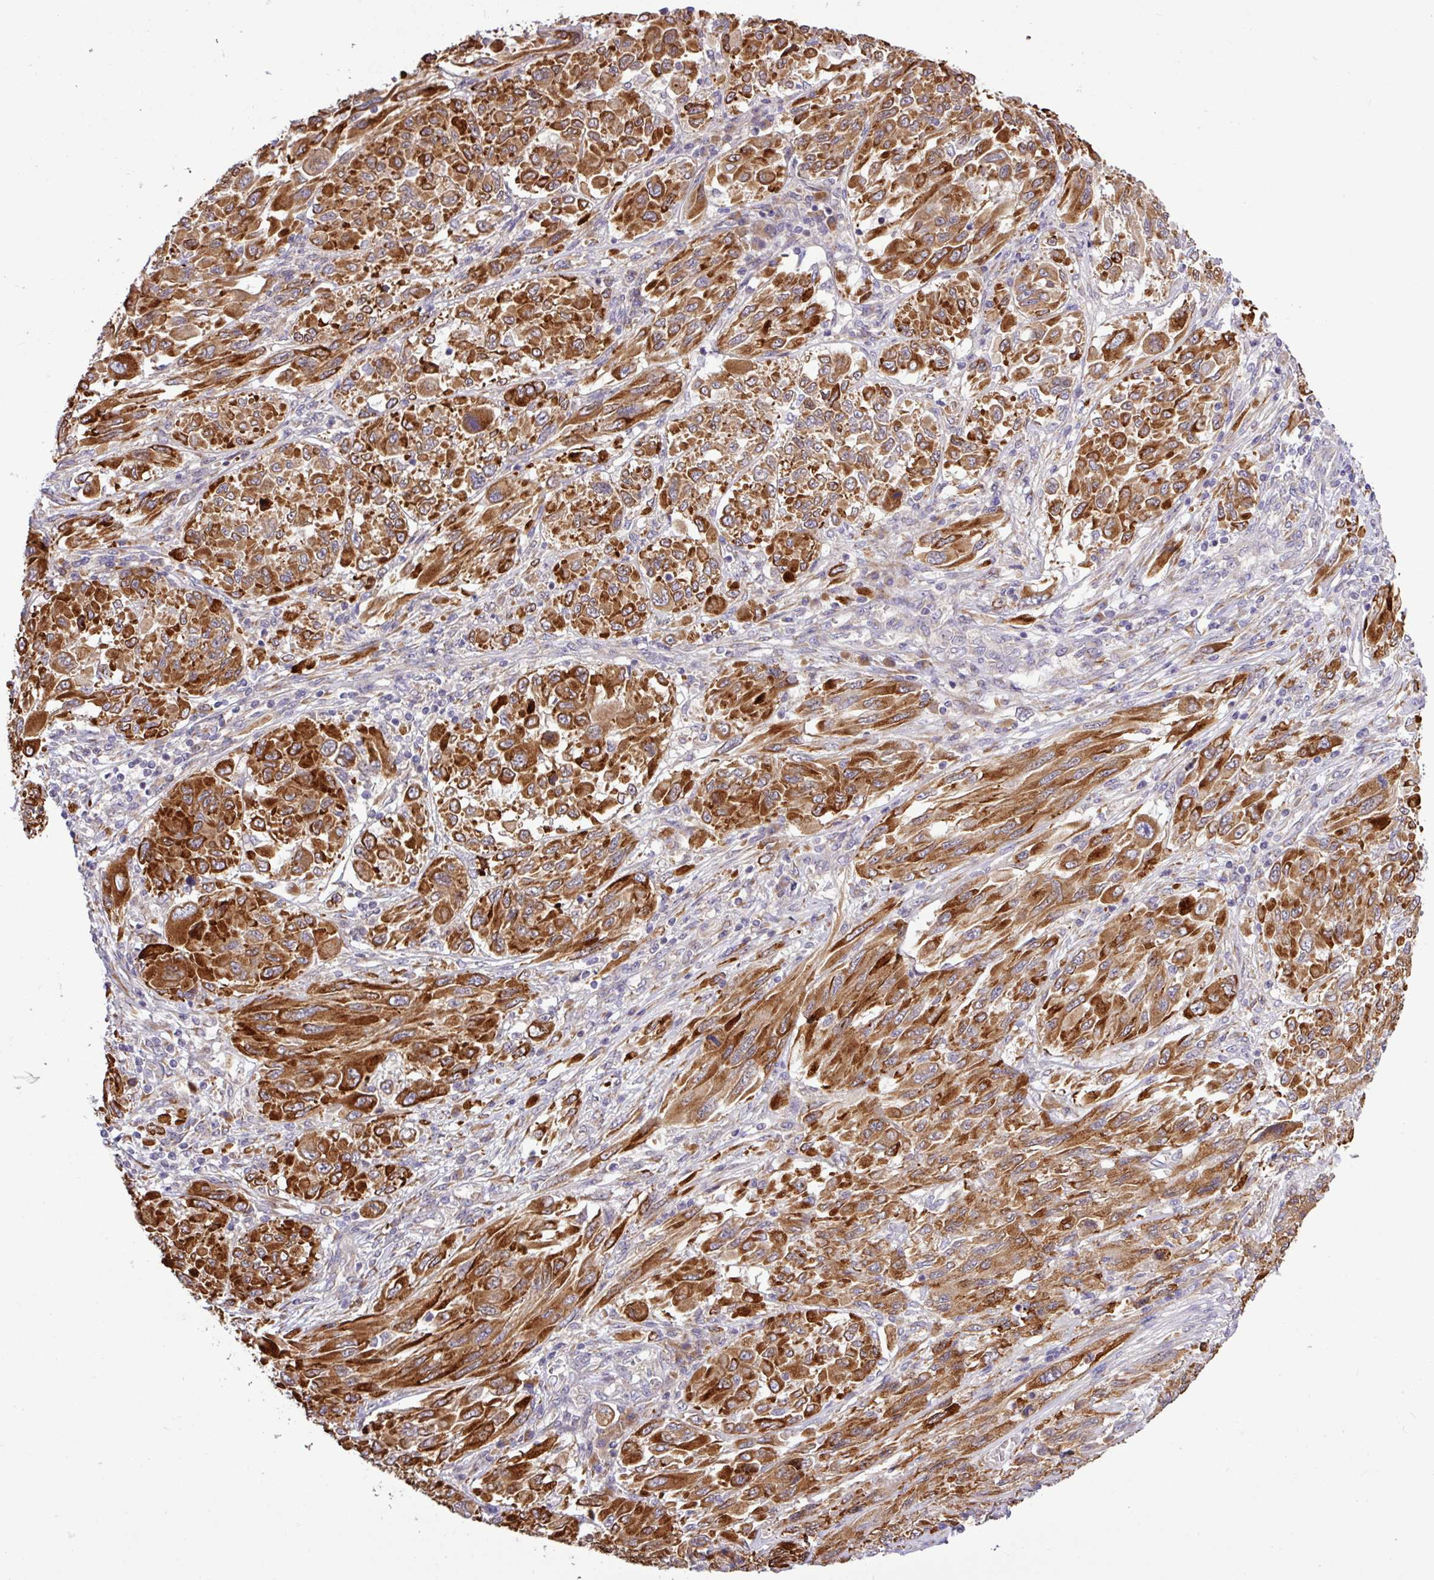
{"staining": {"intensity": "strong", "quantity": ">75%", "location": "cytoplasmic/membranous"}, "tissue": "melanoma", "cell_type": "Tumor cells", "image_type": "cancer", "snomed": [{"axis": "morphology", "description": "Malignant melanoma, NOS"}, {"axis": "topography", "description": "Skin"}], "caption": "Immunohistochemical staining of human melanoma reveals strong cytoplasmic/membranous protein positivity in approximately >75% of tumor cells.", "gene": "TM2D2", "patient": {"sex": "female", "age": 91}}